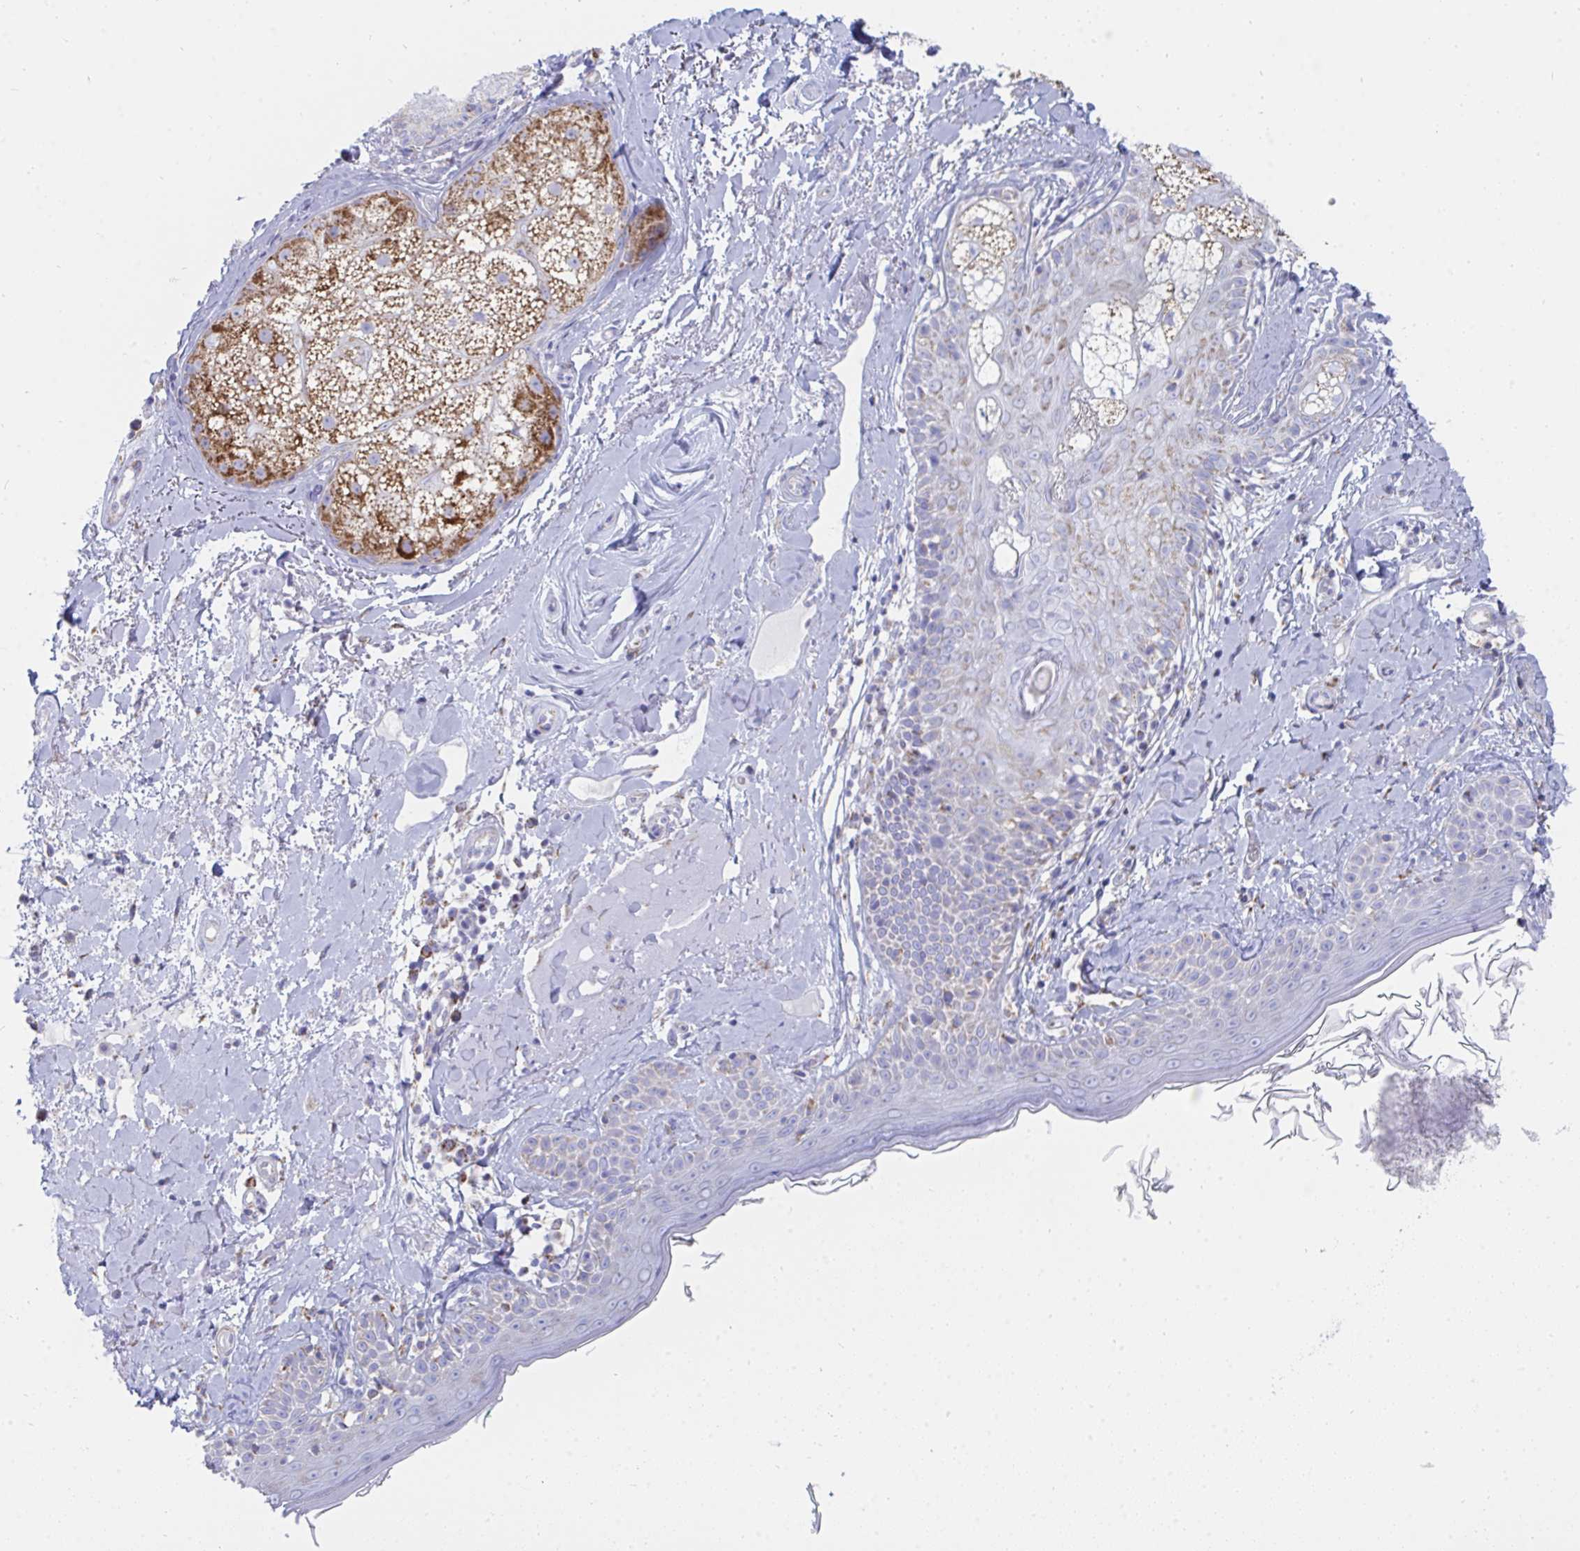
{"staining": {"intensity": "negative", "quantity": "none", "location": "none"}, "tissue": "skin", "cell_type": "Fibroblasts", "image_type": "normal", "snomed": [{"axis": "morphology", "description": "Normal tissue, NOS"}, {"axis": "topography", "description": "Skin"}], "caption": "This is an immunohistochemistry (IHC) histopathology image of normal skin. There is no expression in fibroblasts.", "gene": "AIFM1", "patient": {"sex": "male", "age": 73}}